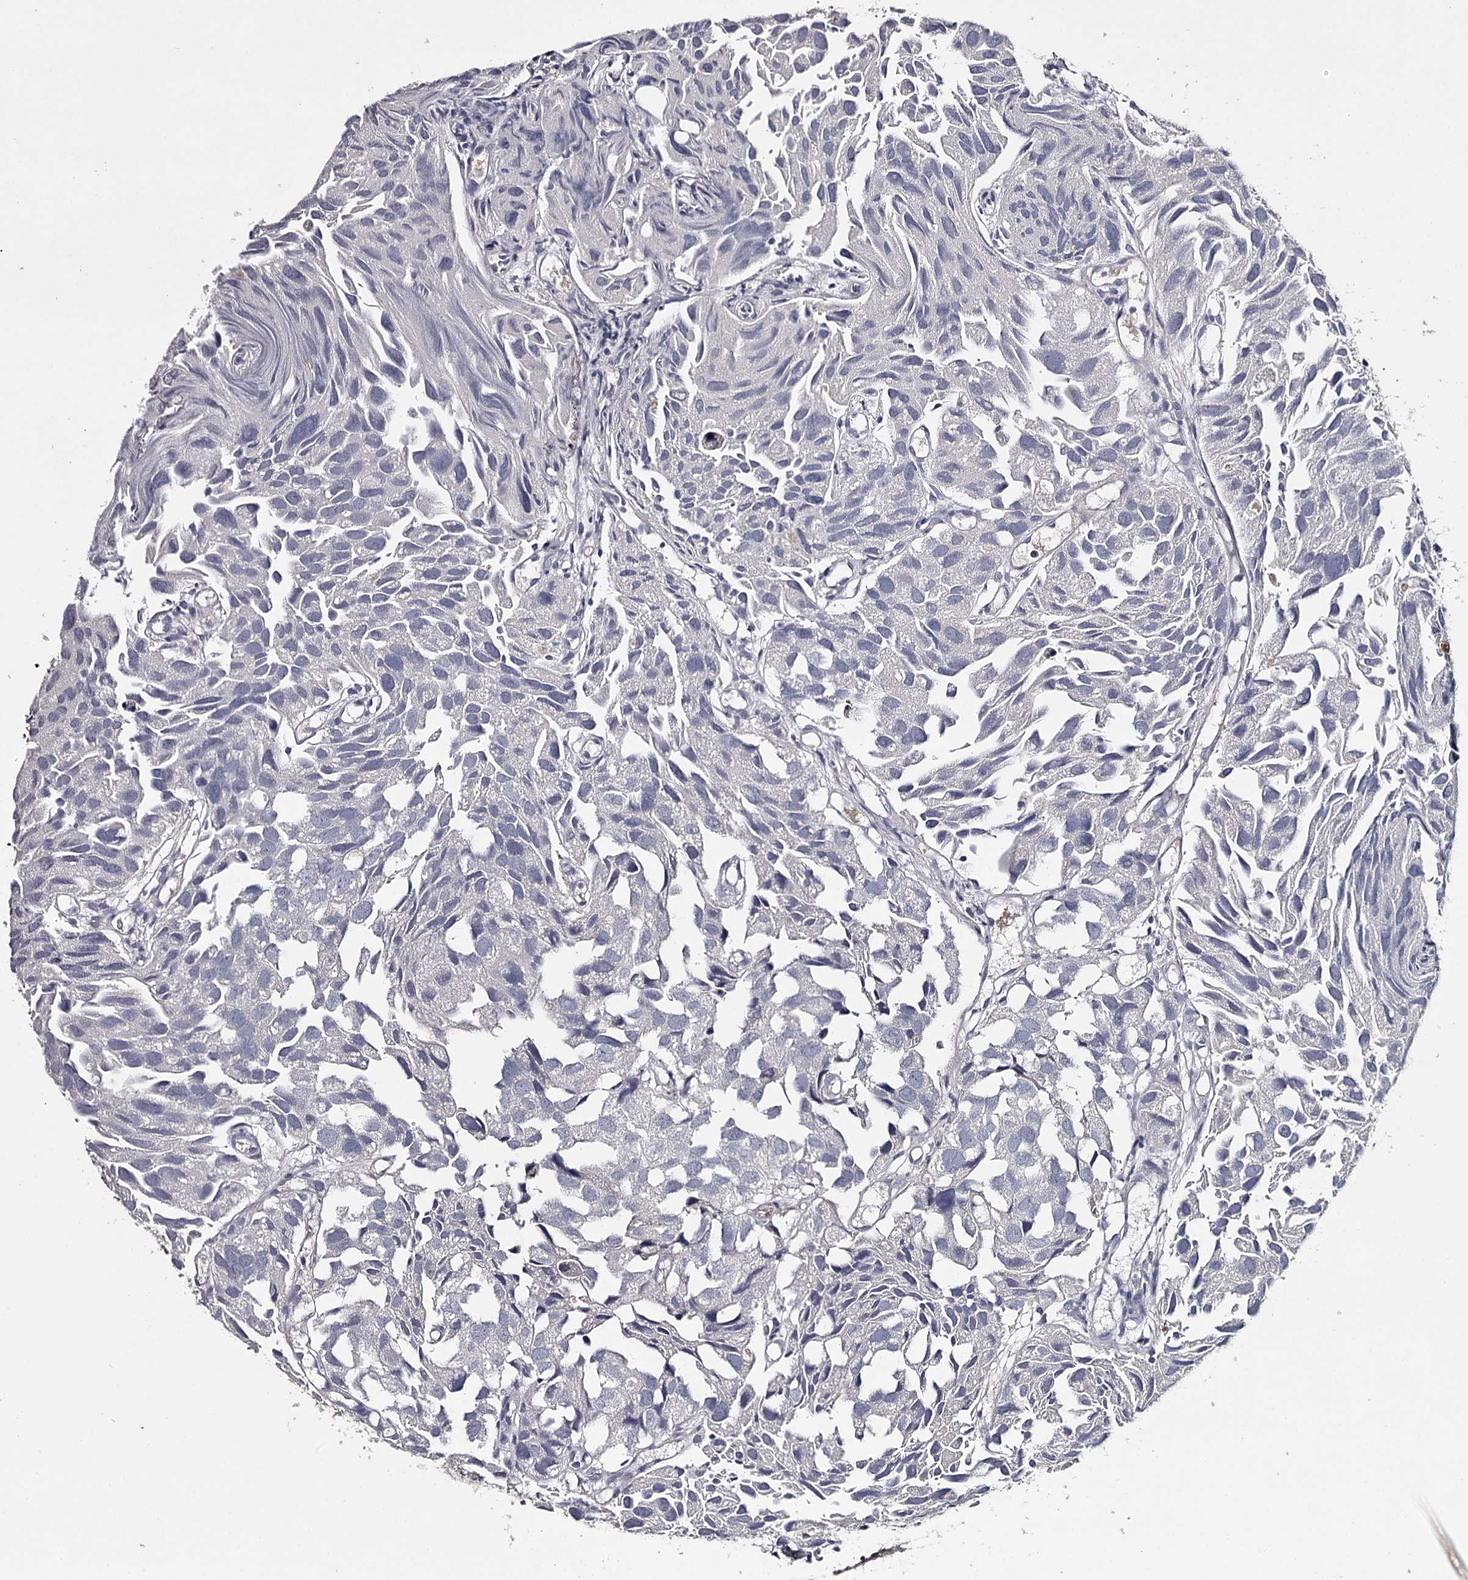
{"staining": {"intensity": "negative", "quantity": "none", "location": "none"}, "tissue": "urothelial cancer", "cell_type": "Tumor cells", "image_type": "cancer", "snomed": [{"axis": "morphology", "description": "Urothelial carcinoma, High grade"}, {"axis": "topography", "description": "Urinary bladder"}], "caption": "The IHC micrograph has no significant staining in tumor cells of high-grade urothelial carcinoma tissue.", "gene": "FDXACB1", "patient": {"sex": "female", "age": 75}}